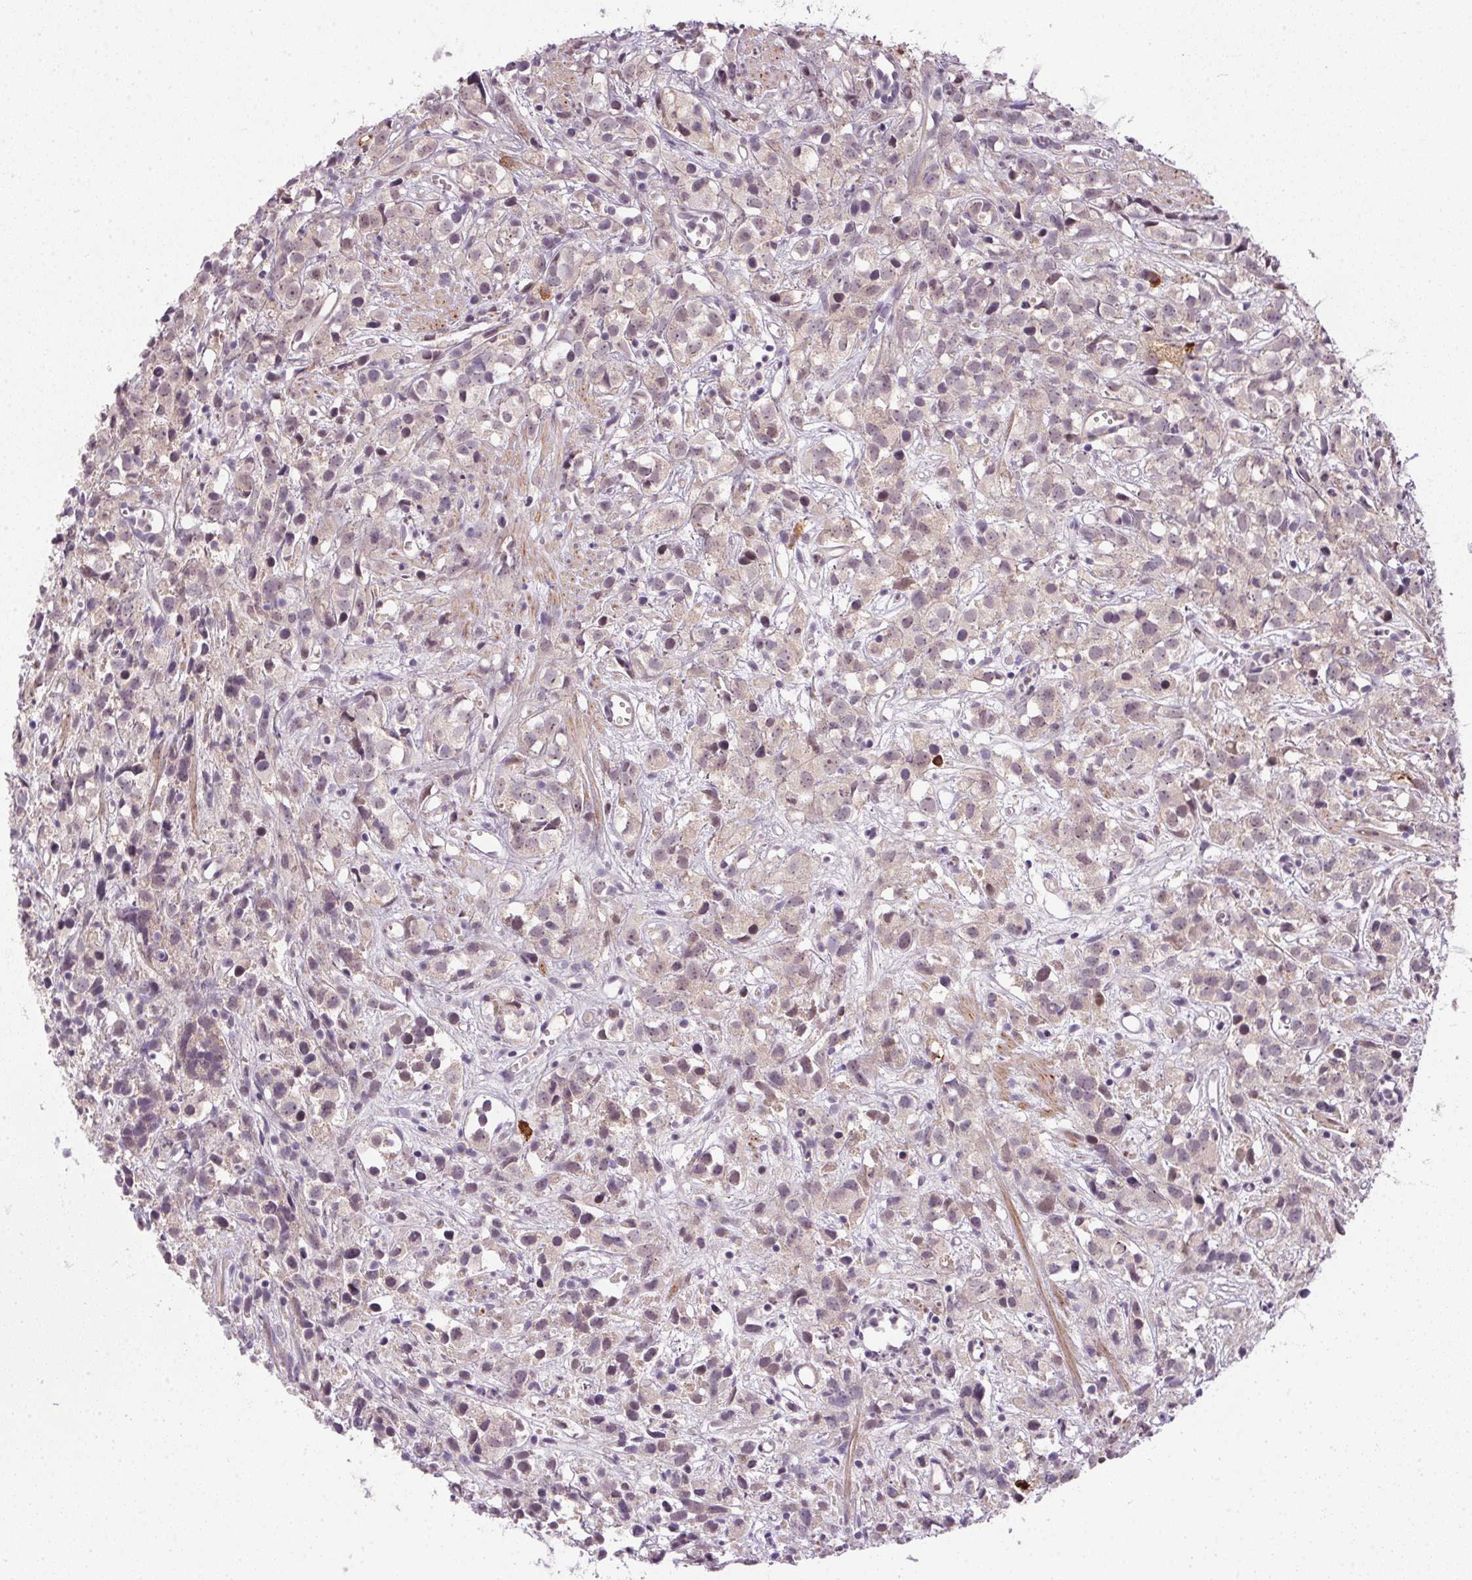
{"staining": {"intensity": "negative", "quantity": "none", "location": "none"}, "tissue": "prostate cancer", "cell_type": "Tumor cells", "image_type": "cancer", "snomed": [{"axis": "morphology", "description": "Adenocarcinoma, High grade"}, {"axis": "topography", "description": "Prostate"}], "caption": "The photomicrograph reveals no significant expression in tumor cells of prostate cancer (adenocarcinoma (high-grade)).", "gene": "CFAP92", "patient": {"sex": "male", "age": 68}}